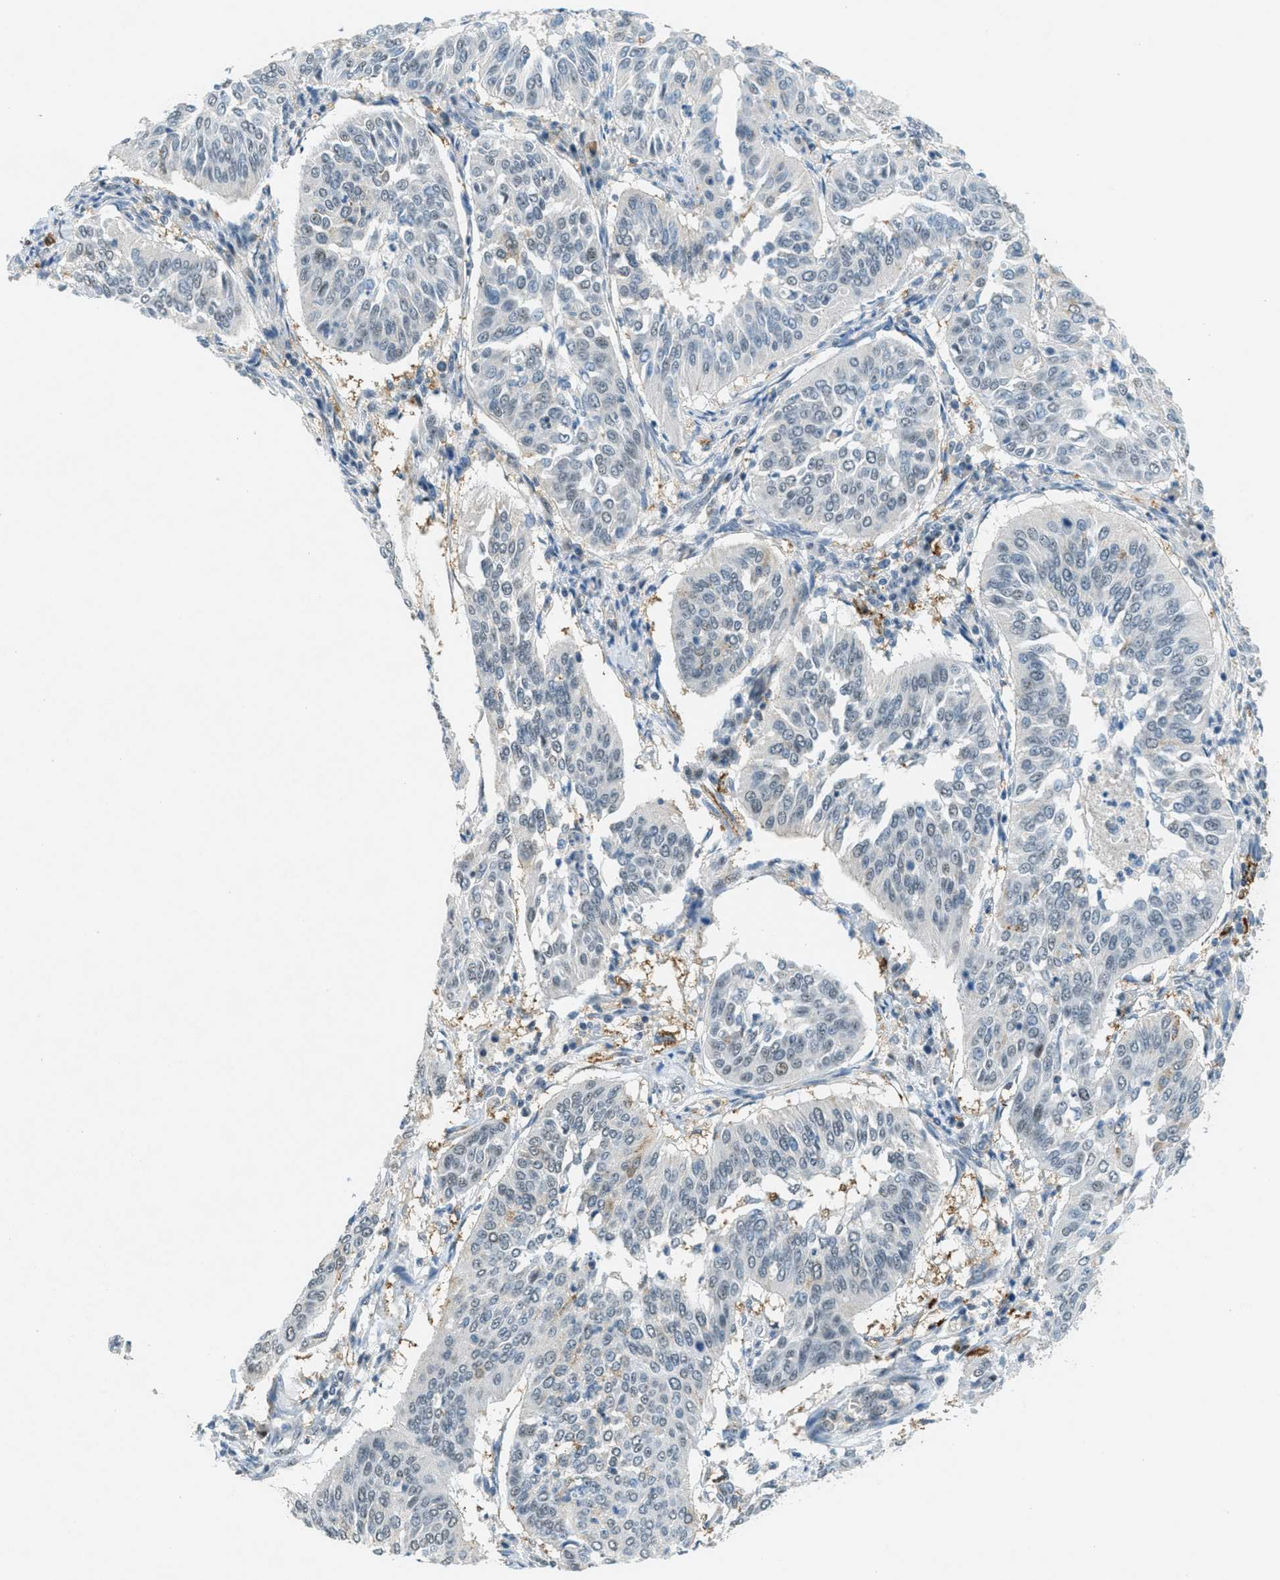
{"staining": {"intensity": "moderate", "quantity": "25%-75%", "location": "cytoplasmic/membranous"}, "tissue": "cervical cancer", "cell_type": "Tumor cells", "image_type": "cancer", "snomed": [{"axis": "morphology", "description": "Normal tissue, NOS"}, {"axis": "morphology", "description": "Squamous cell carcinoma, NOS"}, {"axis": "topography", "description": "Cervix"}], "caption": "Cervical squamous cell carcinoma tissue displays moderate cytoplasmic/membranous expression in about 25%-75% of tumor cells, visualized by immunohistochemistry. (DAB IHC, brown staining for protein, blue staining for nuclei).", "gene": "FYN", "patient": {"sex": "female", "age": 39}}